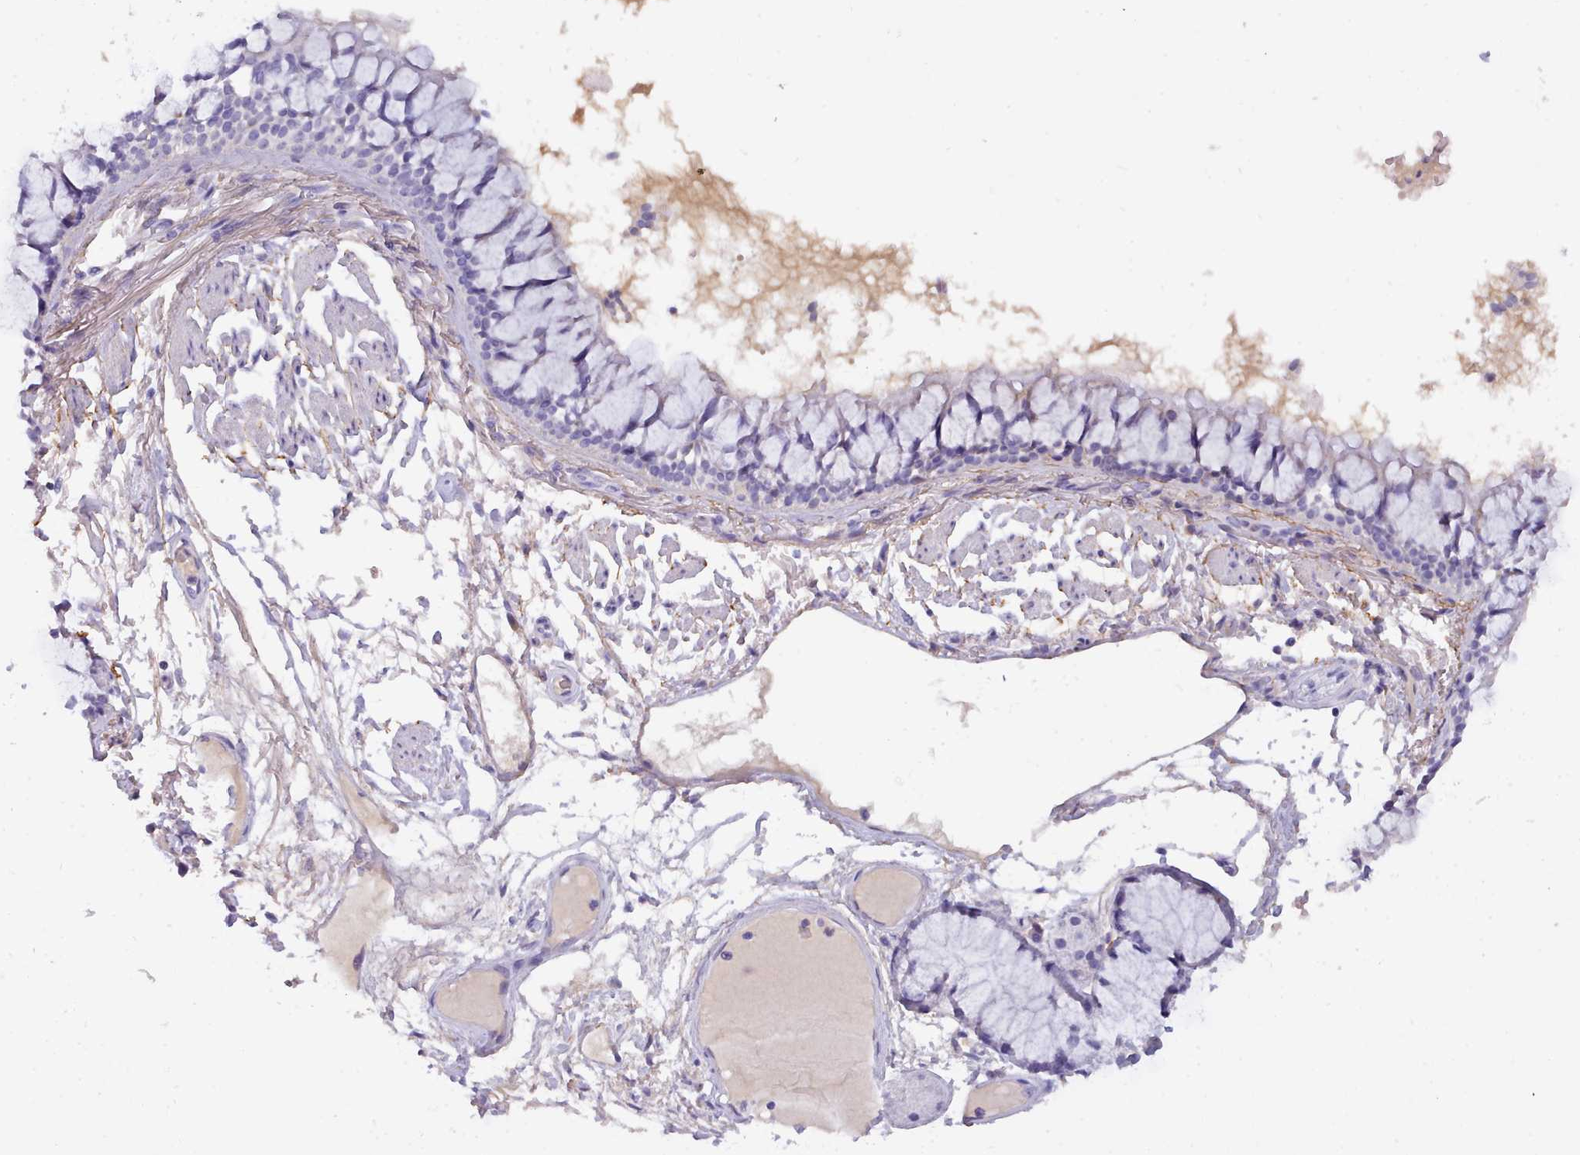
{"staining": {"intensity": "negative", "quantity": "none", "location": "none"}, "tissue": "bronchus", "cell_type": "Respiratory epithelial cells", "image_type": "normal", "snomed": [{"axis": "morphology", "description": "Normal tissue, NOS"}, {"axis": "topography", "description": "Bronchus"}], "caption": "An image of bronchus stained for a protein exhibits no brown staining in respiratory epithelial cells. Nuclei are stained in blue.", "gene": "CYP2A13", "patient": {"sex": "male", "age": 70}}